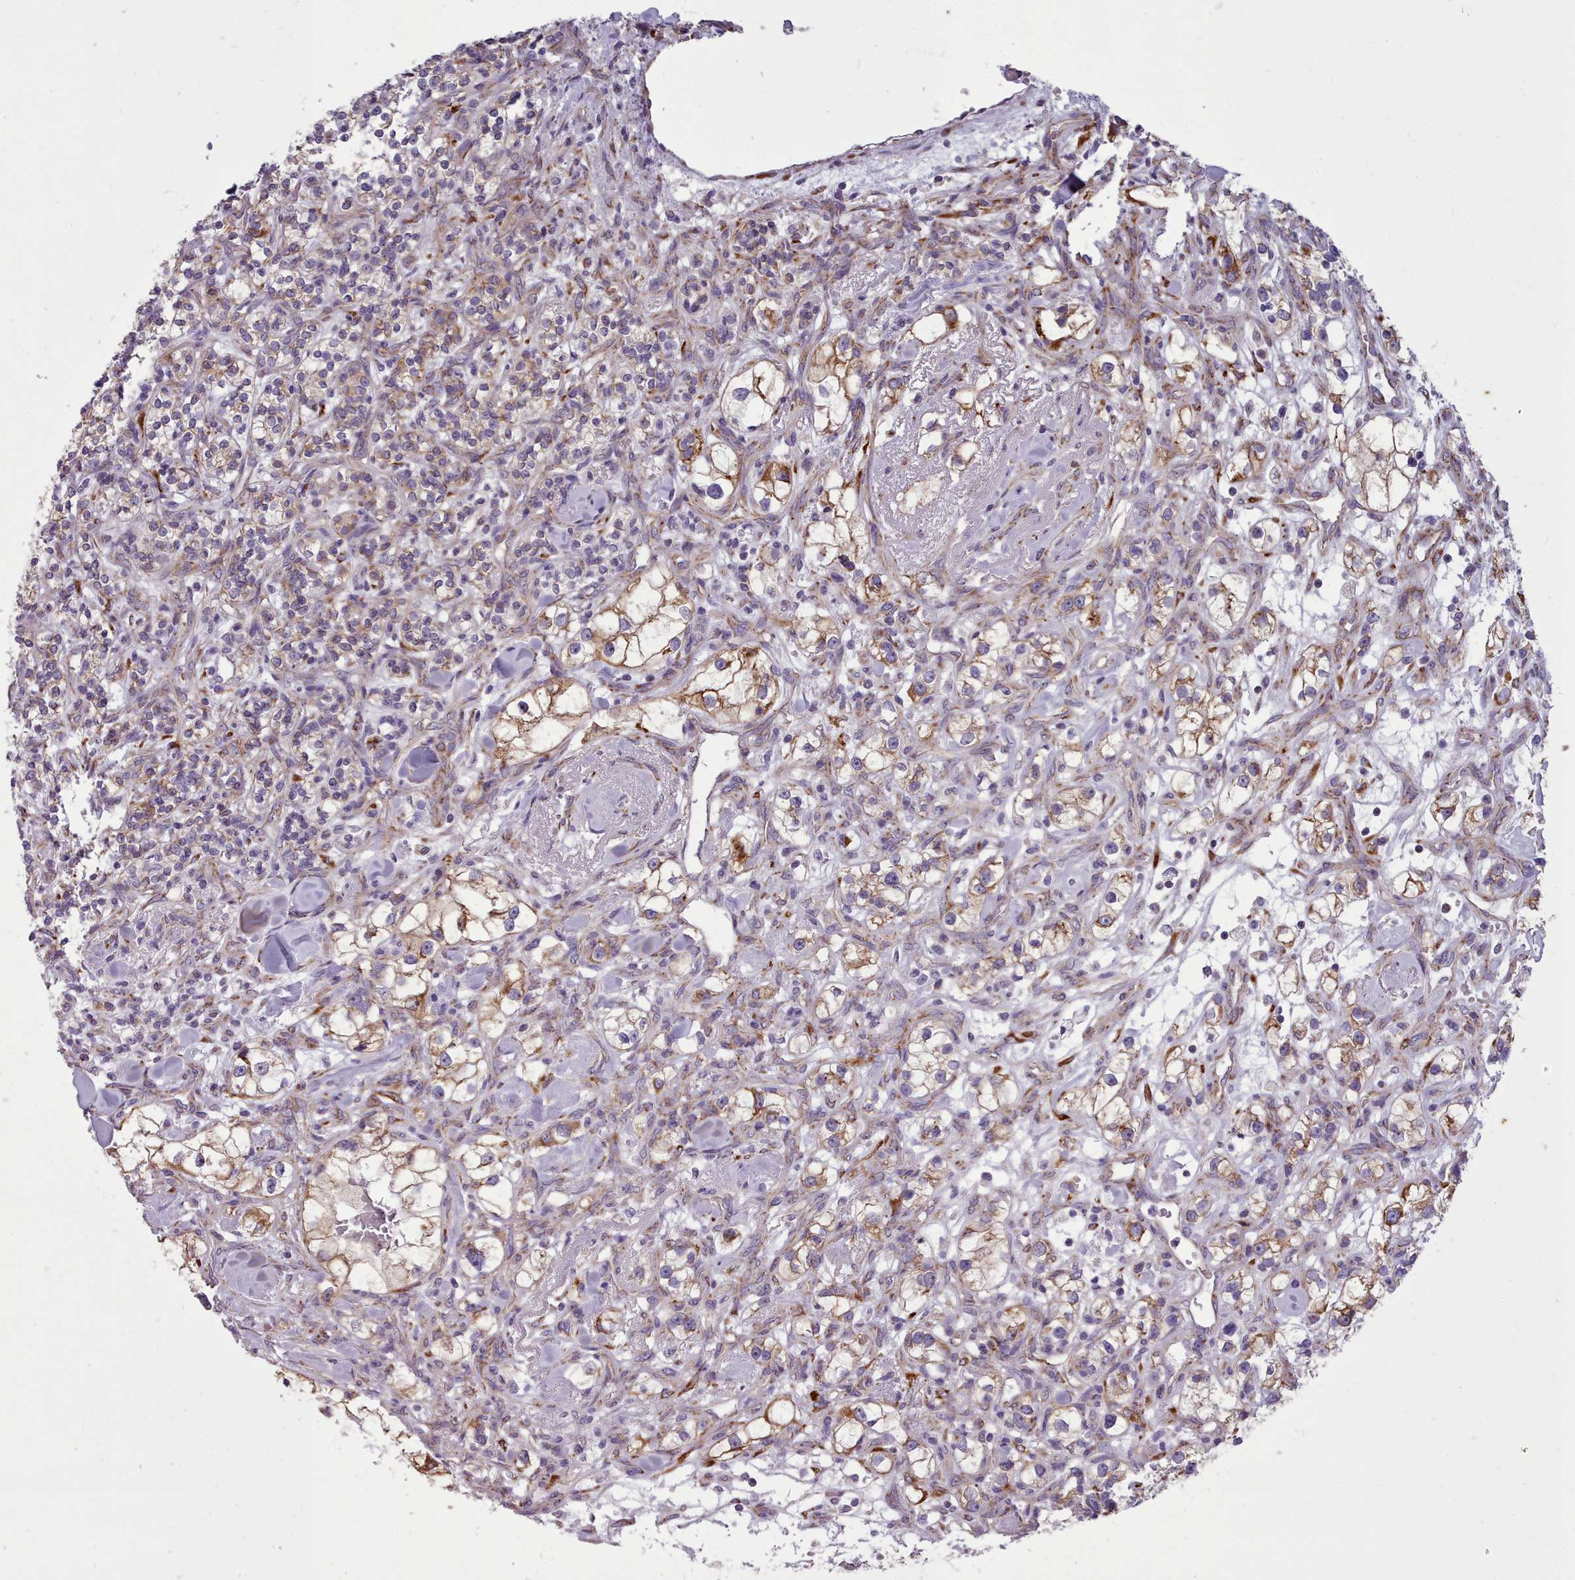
{"staining": {"intensity": "moderate", "quantity": ">75%", "location": "cytoplasmic/membranous"}, "tissue": "renal cancer", "cell_type": "Tumor cells", "image_type": "cancer", "snomed": [{"axis": "morphology", "description": "Adenocarcinoma, NOS"}, {"axis": "topography", "description": "Kidney"}], "caption": "Brown immunohistochemical staining in renal cancer (adenocarcinoma) exhibits moderate cytoplasmic/membranous positivity in approximately >75% of tumor cells.", "gene": "FKBP10", "patient": {"sex": "male", "age": 77}}